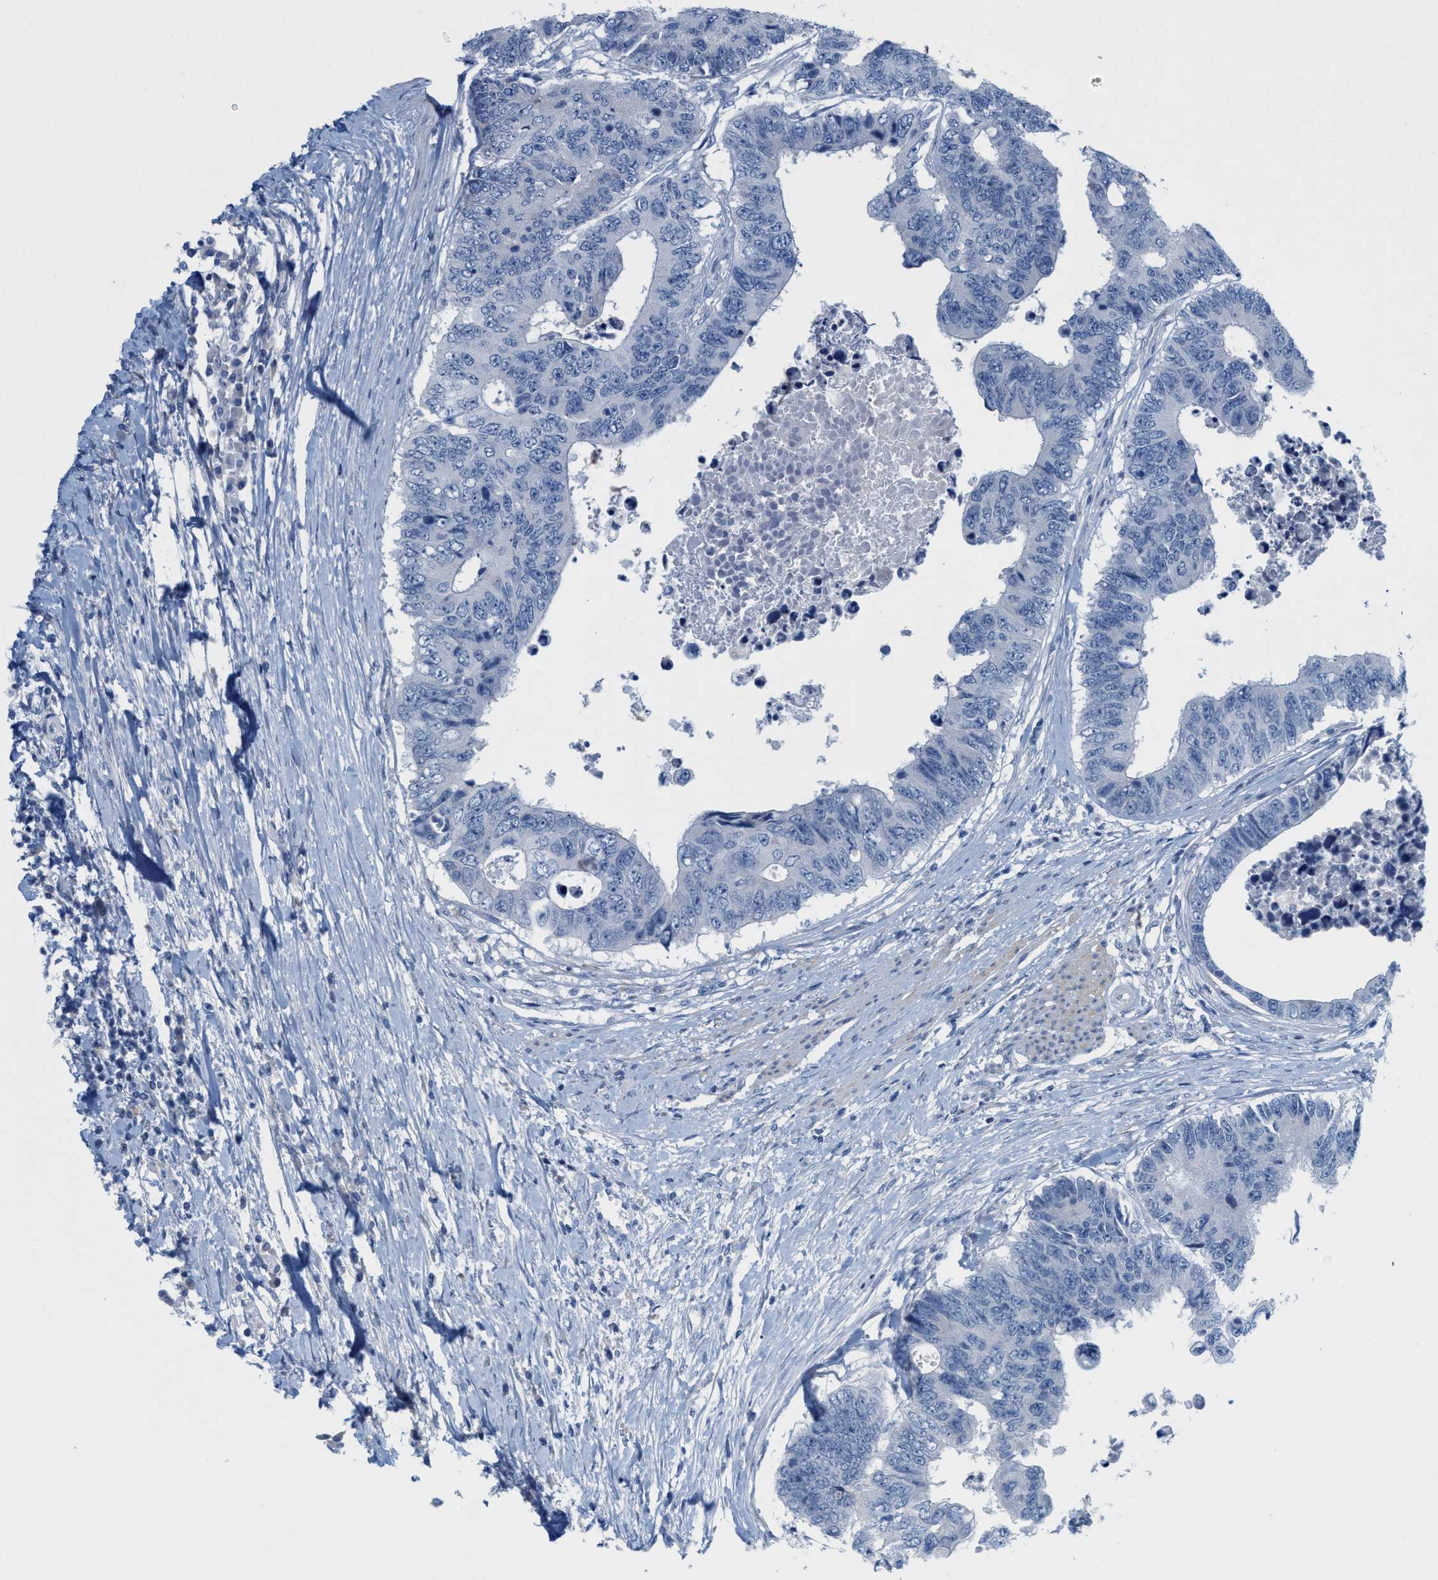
{"staining": {"intensity": "negative", "quantity": "none", "location": "none"}, "tissue": "colorectal cancer", "cell_type": "Tumor cells", "image_type": "cancer", "snomed": [{"axis": "morphology", "description": "Adenocarcinoma, NOS"}, {"axis": "topography", "description": "Rectum"}], "caption": "Tumor cells show no significant staining in colorectal adenocarcinoma.", "gene": "CPA2", "patient": {"sex": "male", "age": 84}}